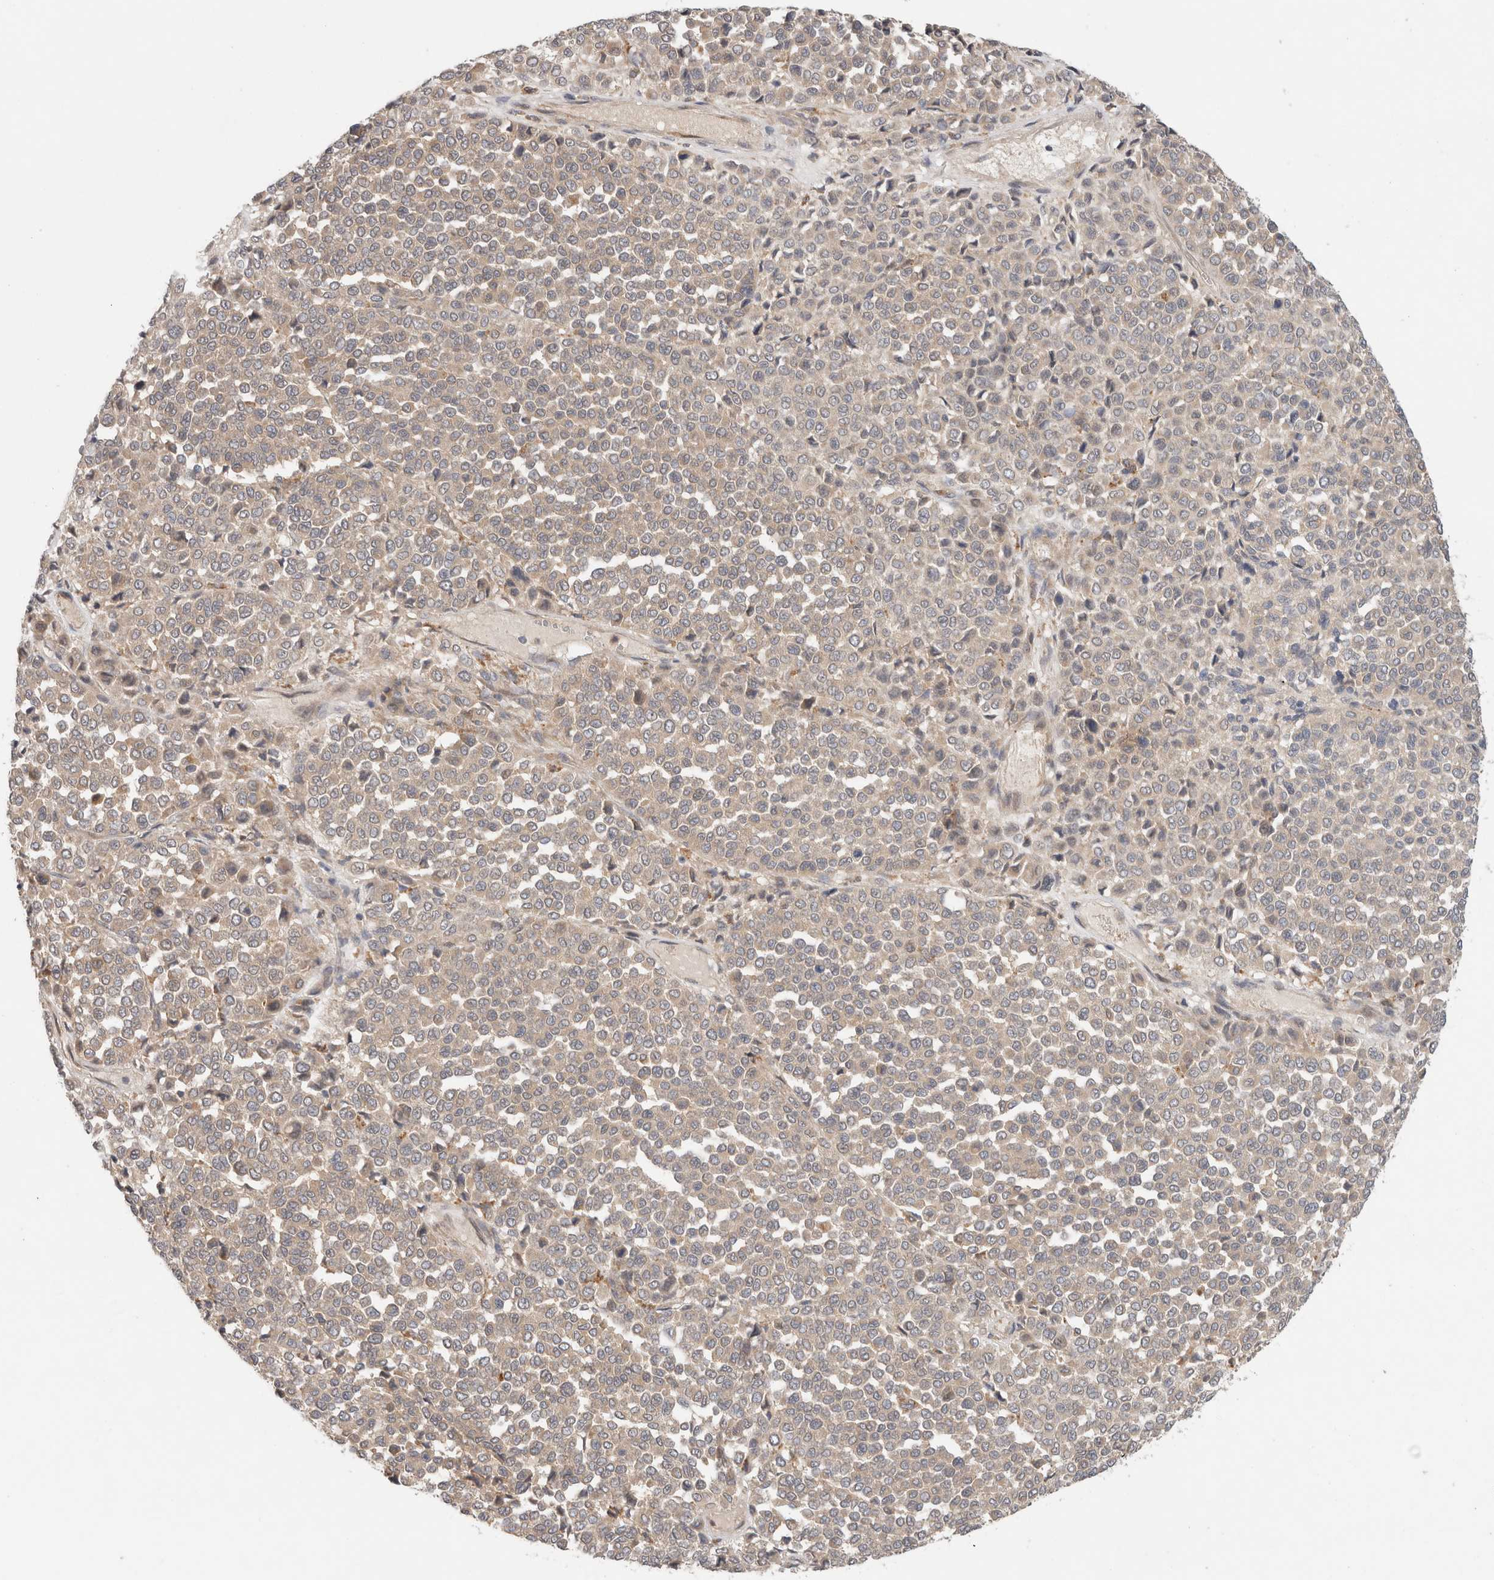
{"staining": {"intensity": "weak", "quantity": ">75%", "location": "cytoplasmic/membranous"}, "tissue": "melanoma", "cell_type": "Tumor cells", "image_type": "cancer", "snomed": [{"axis": "morphology", "description": "Malignant melanoma, Metastatic site"}, {"axis": "topography", "description": "Pancreas"}], "caption": "The micrograph exhibits a brown stain indicating the presence of a protein in the cytoplasmic/membranous of tumor cells in melanoma.", "gene": "SGK1", "patient": {"sex": "female", "age": 30}}